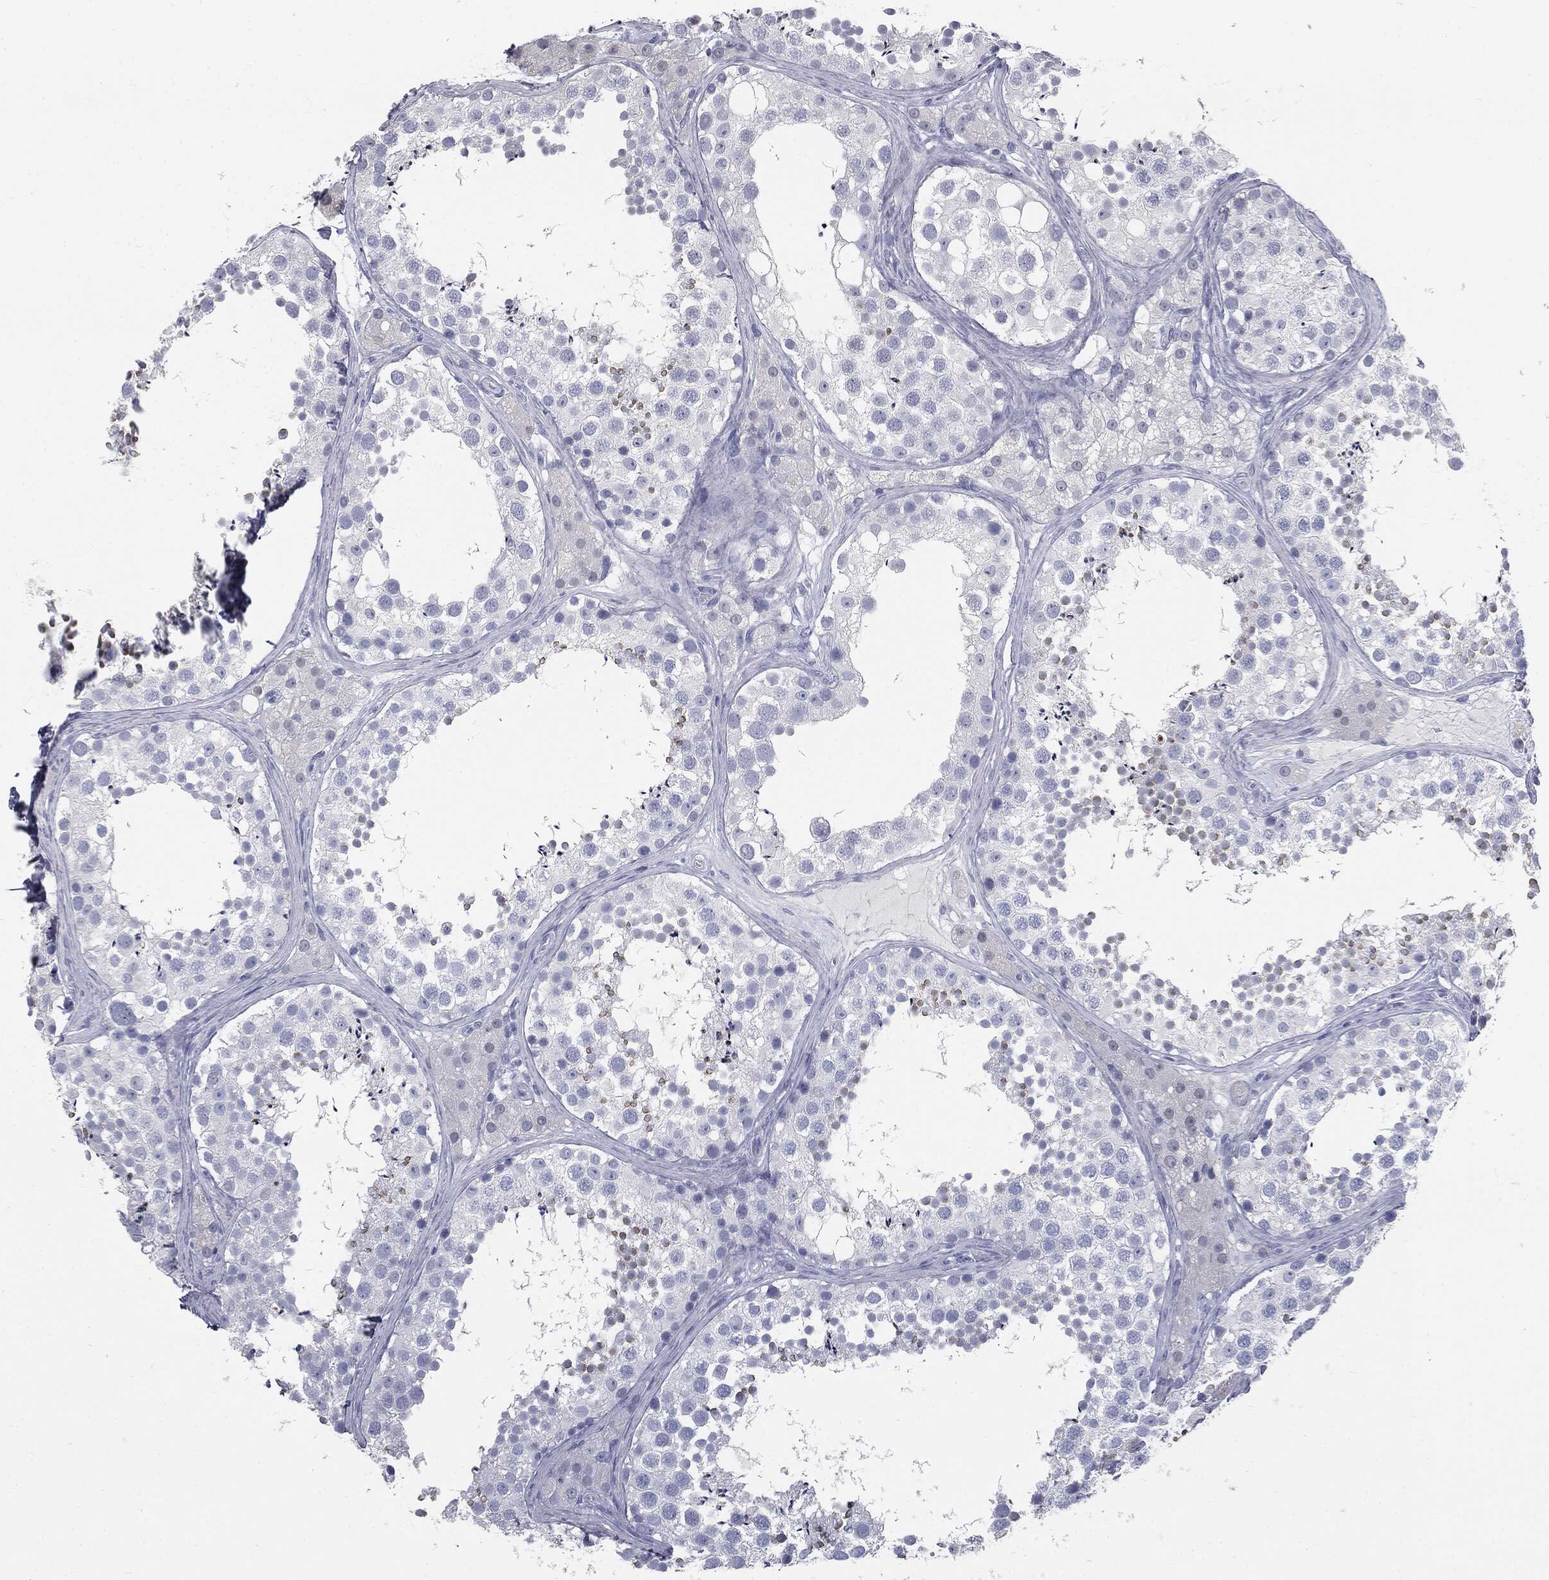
{"staining": {"intensity": "moderate", "quantity": "<25%", "location": "cytoplasmic/membranous"}, "tissue": "testis", "cell_type": "Cells in seminiferous ducts", "image_type": "normal", "snomed": [{"axis": "morphology", "description": "Normal tissue, NOS"}, {"axis": "topography", "description": "Testis"}], "caption": "Cells in seminiferous ducts demonstrate moderate cytoplasmic/membranous positivity in about <25% of cells in normal testis. (DAB (3,3'-diaminobenzidine) IHC with brightfield microscopy, high magnification).", "gene": "MUC5AC", "patient": {"sex": "male", "age": 41}}